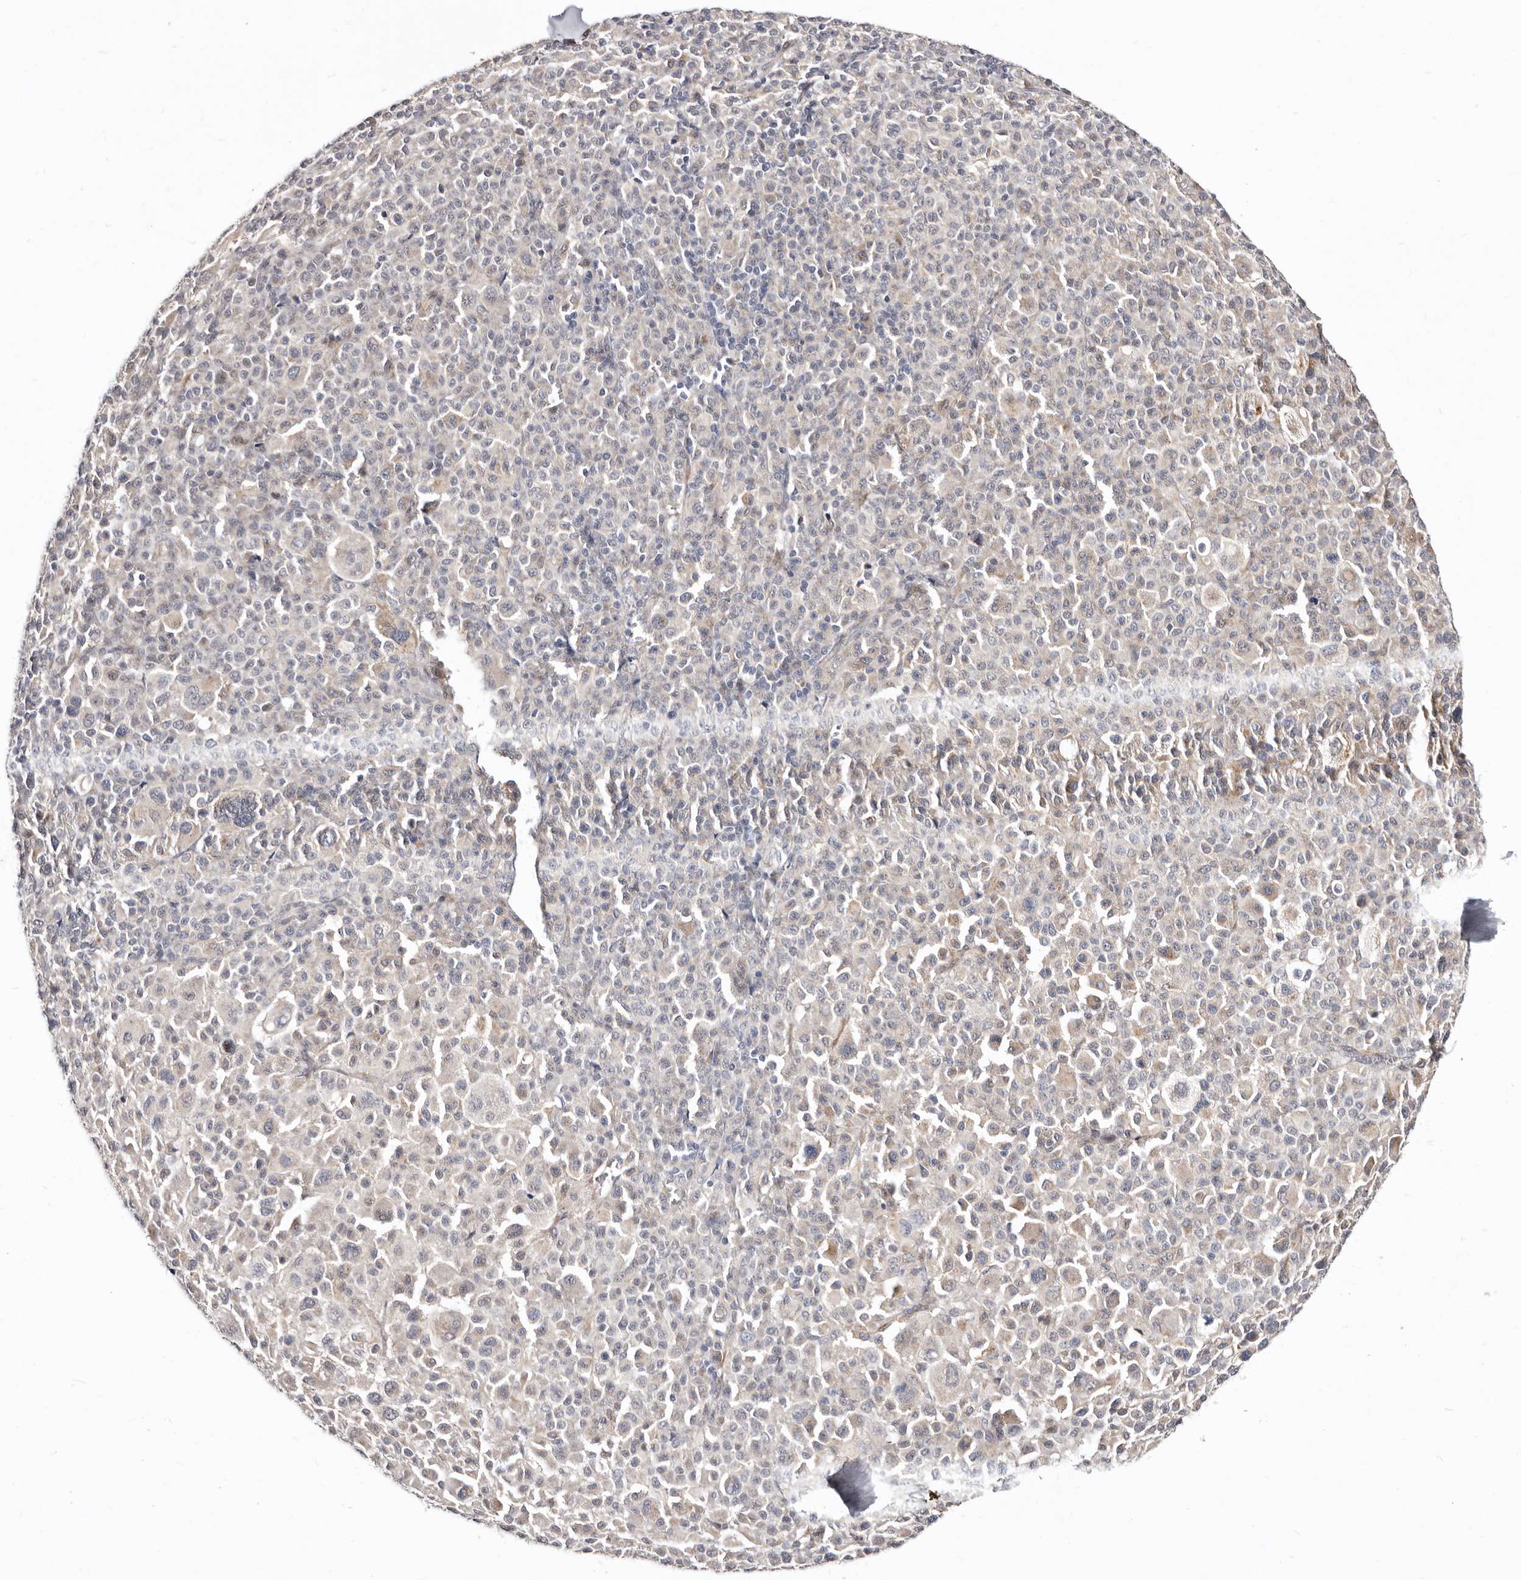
{"staining": {"intensity": "negative", "quantity": "none", "location": "none"}, "tissue": "melanoma", "cell_type": "Tumor cells", "image_type": "cancer", "snomed": [{"axis": "morphology", "description": "Malignant melanoma, Metastatic site"}, {"axis": "topography", "description": "Skin"}], "caption": "An IHC image of malignant melanoma (metastatic site) is shown. There is no staining in tumor cells of malignant melanoma (metastatic site). (DAB (3,3'-diaminobenzidine) immunohistochemistry (IHC), high magnification).", "gene": "KLHL4", "patient": {"sex": "female", "age": 74}}